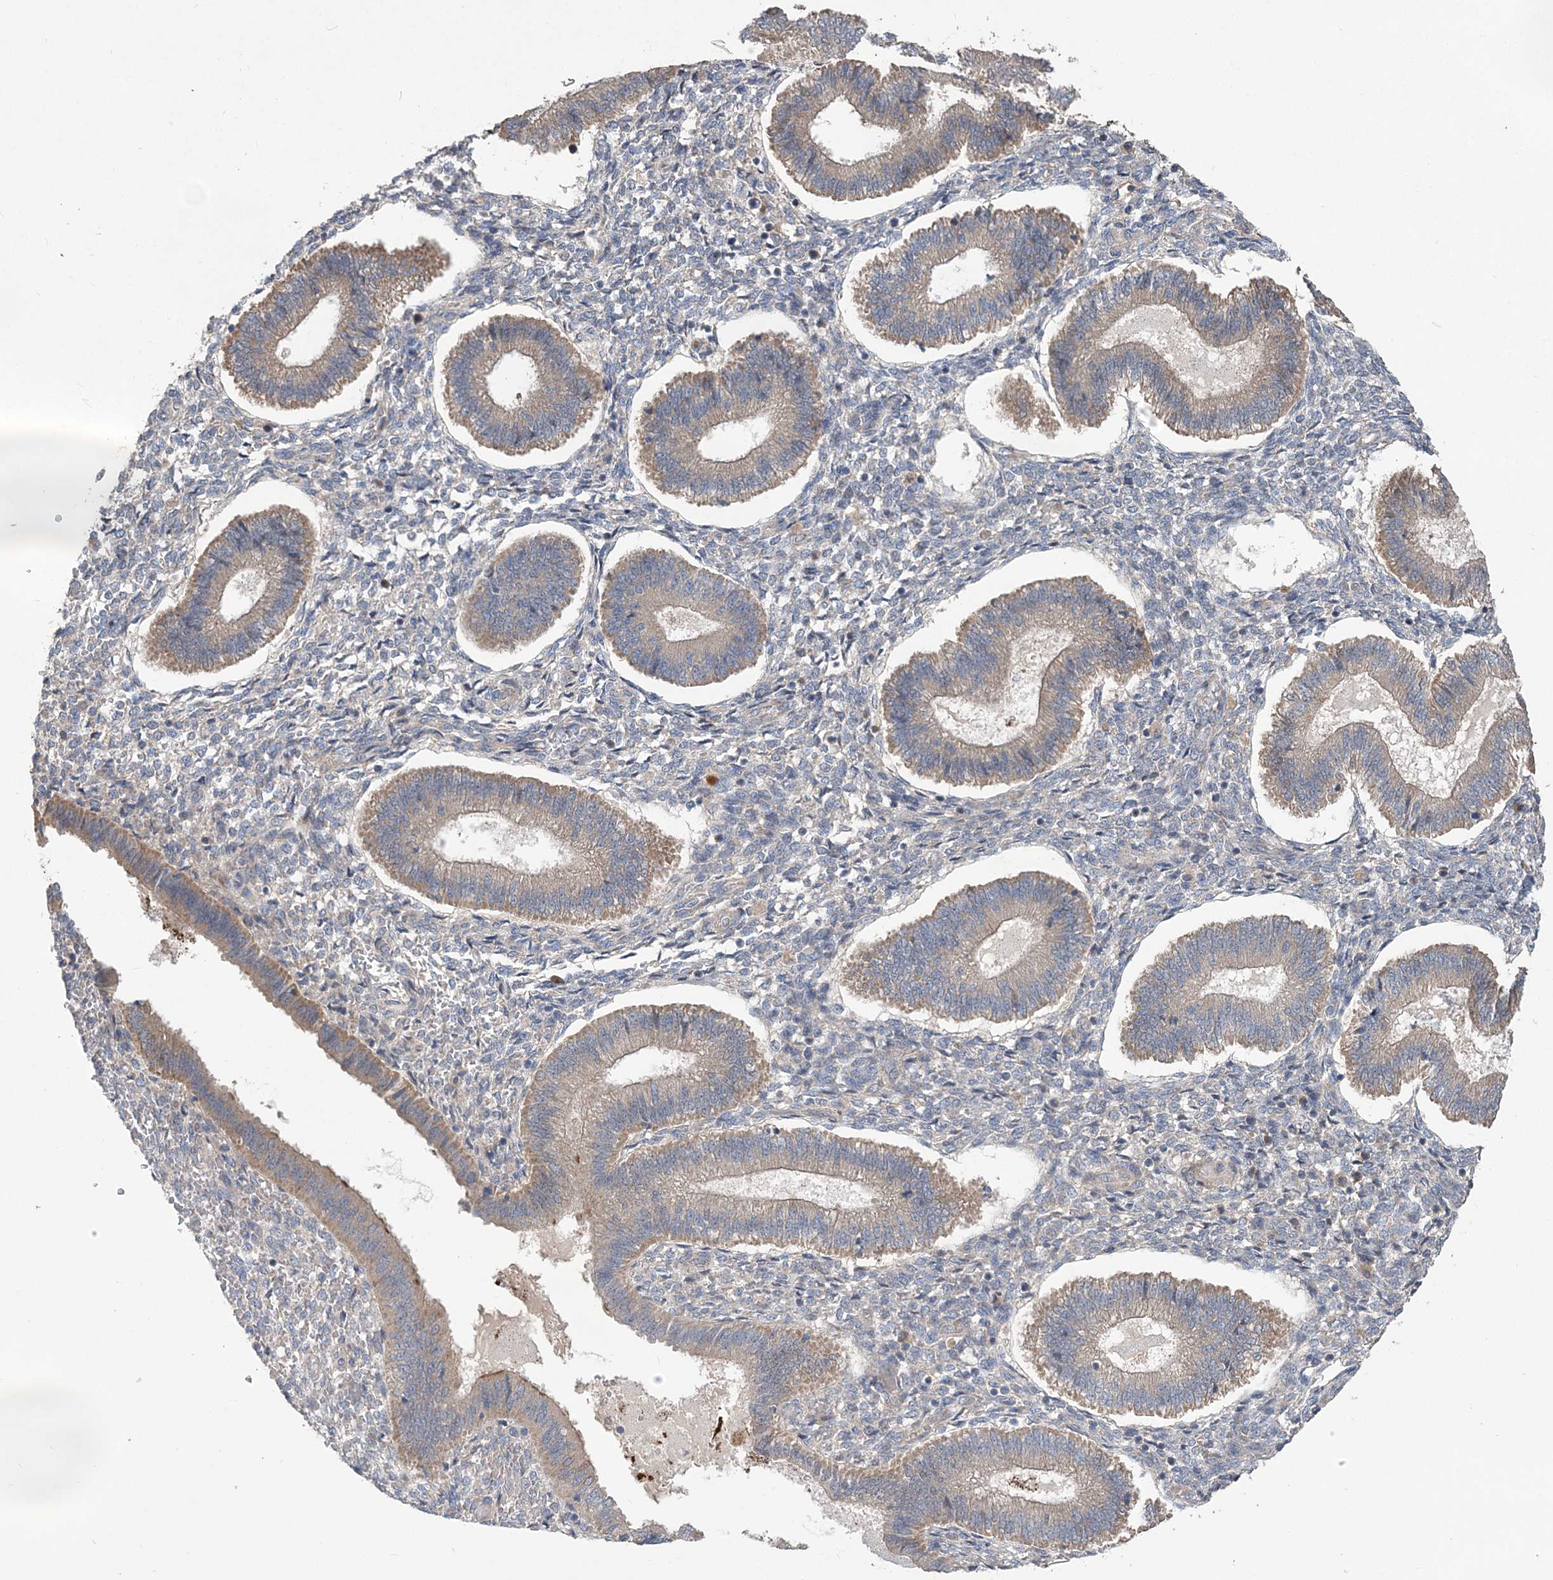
{"staining": {"intensity": "negative", "quantity": "none", "location": "none"}, "tissue": "endometrium", "cell_type": "Cells in endometrial stroma", "image_type": "normal", "snomed": [{"axis": "morphology", "description": "Normal tissue, NOS"}, {"axis": "topography", "description": "Endometrium"}], "caption": "Immunohistochemistry (IHC) of normal endometrium reveals no expression in cells in endometrial stroma.", "gene": "MTRF1L", "patient": {"sex": "female", "age": 25}}